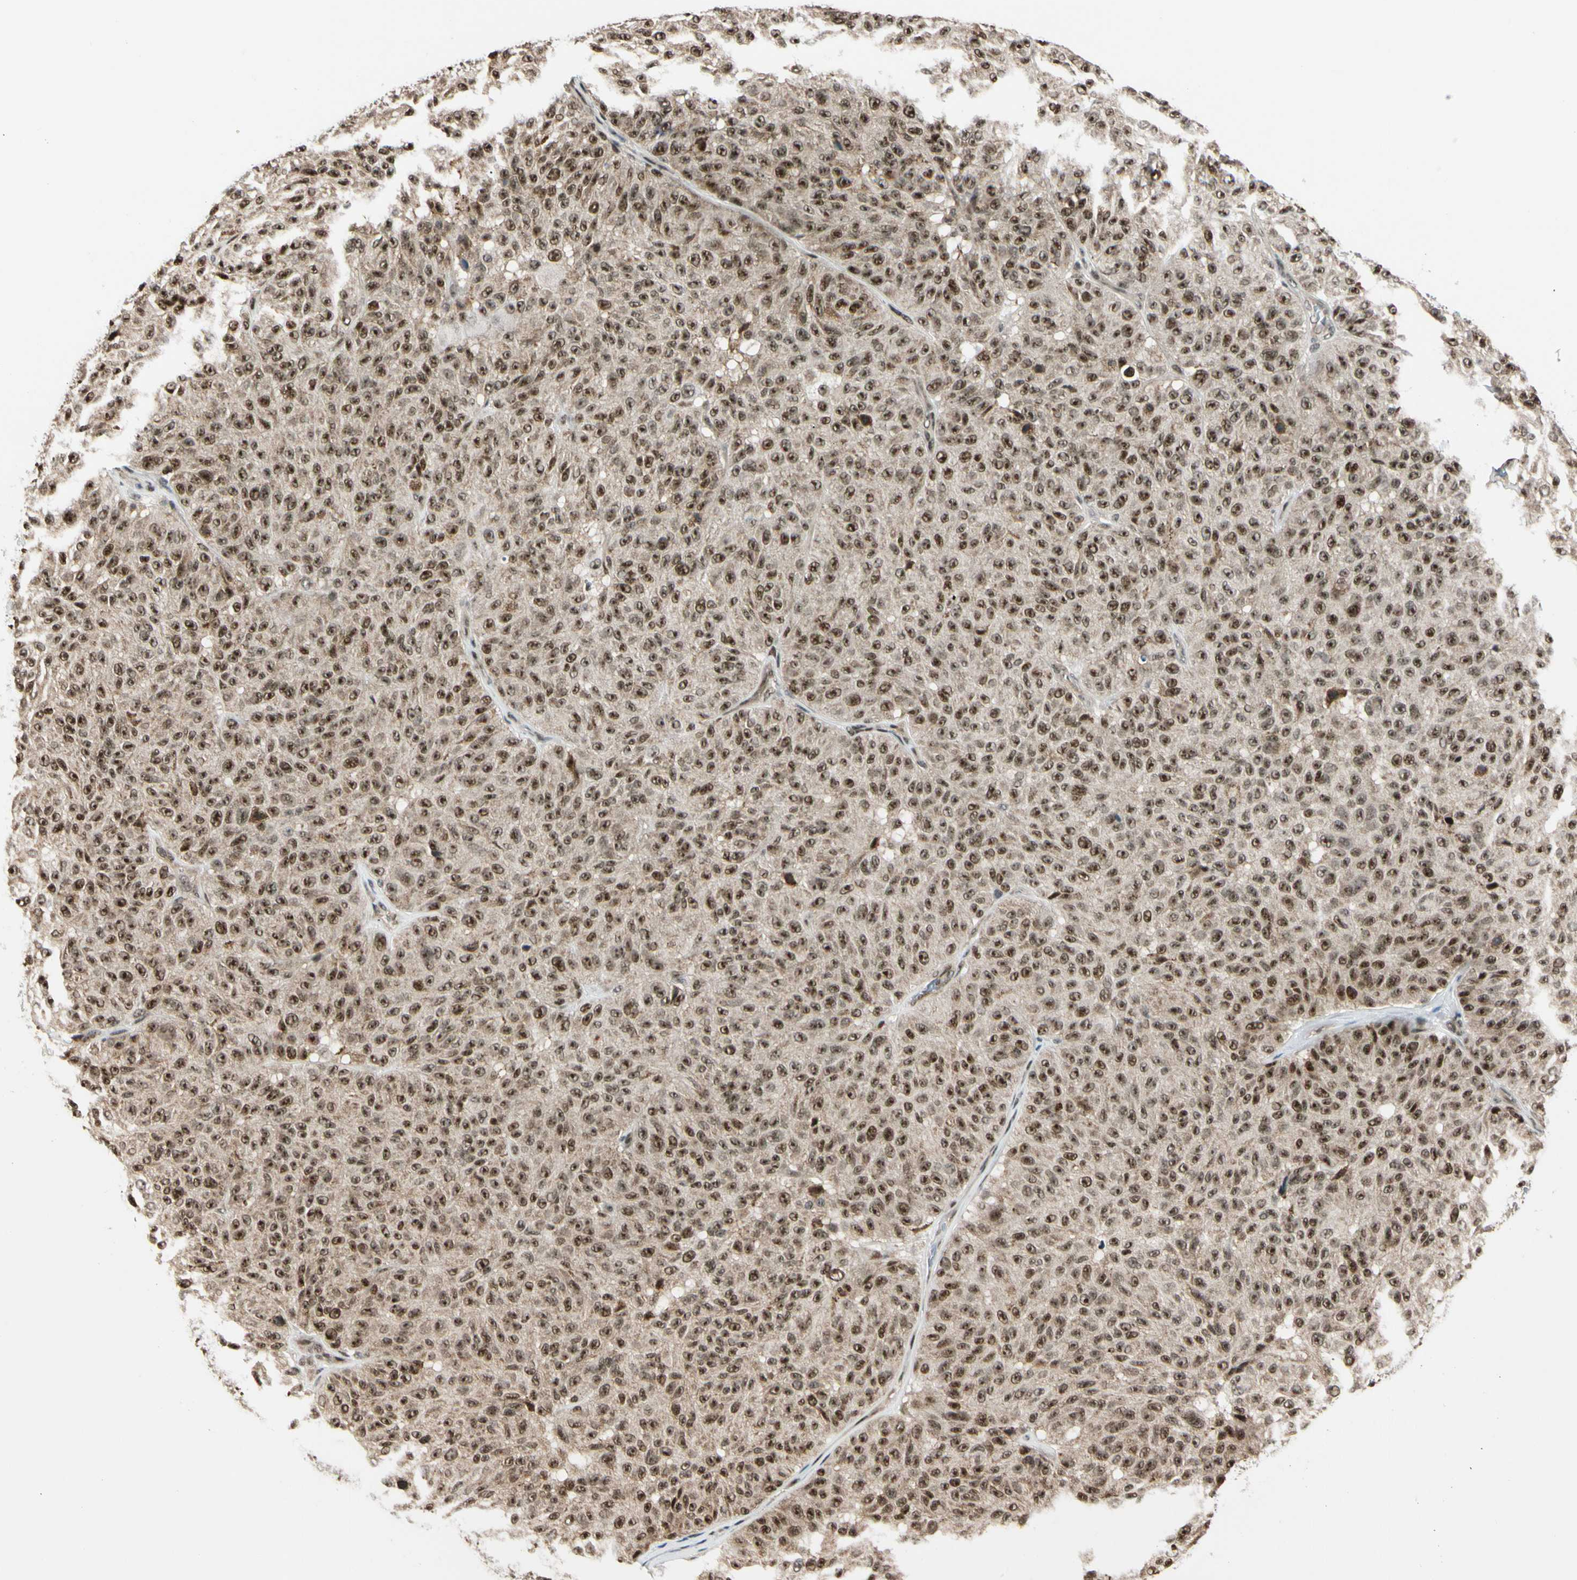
{"staining": {"intensity": "strong", "quantity": ">75%", "location": "cytoplasmic/membranous,nuclear"}, "tissue": "melanoma", "cell_type": "Tumor cells", "image_type": "cancer", "snomed": [{"axis": "morphology", "description": "Malignant melanoma, NOS"}, {"axis": "topography", "description": "Skin"}], "caption": "A photomicrograph showing strong cytoplasmic/membranous and nuclear staining in approximately >75% of tumor cells in melanoma, as visualized by brown immunohistochemical staining.", "gene": "DAXX", "patient": {"sex": "female", "age": 46}}